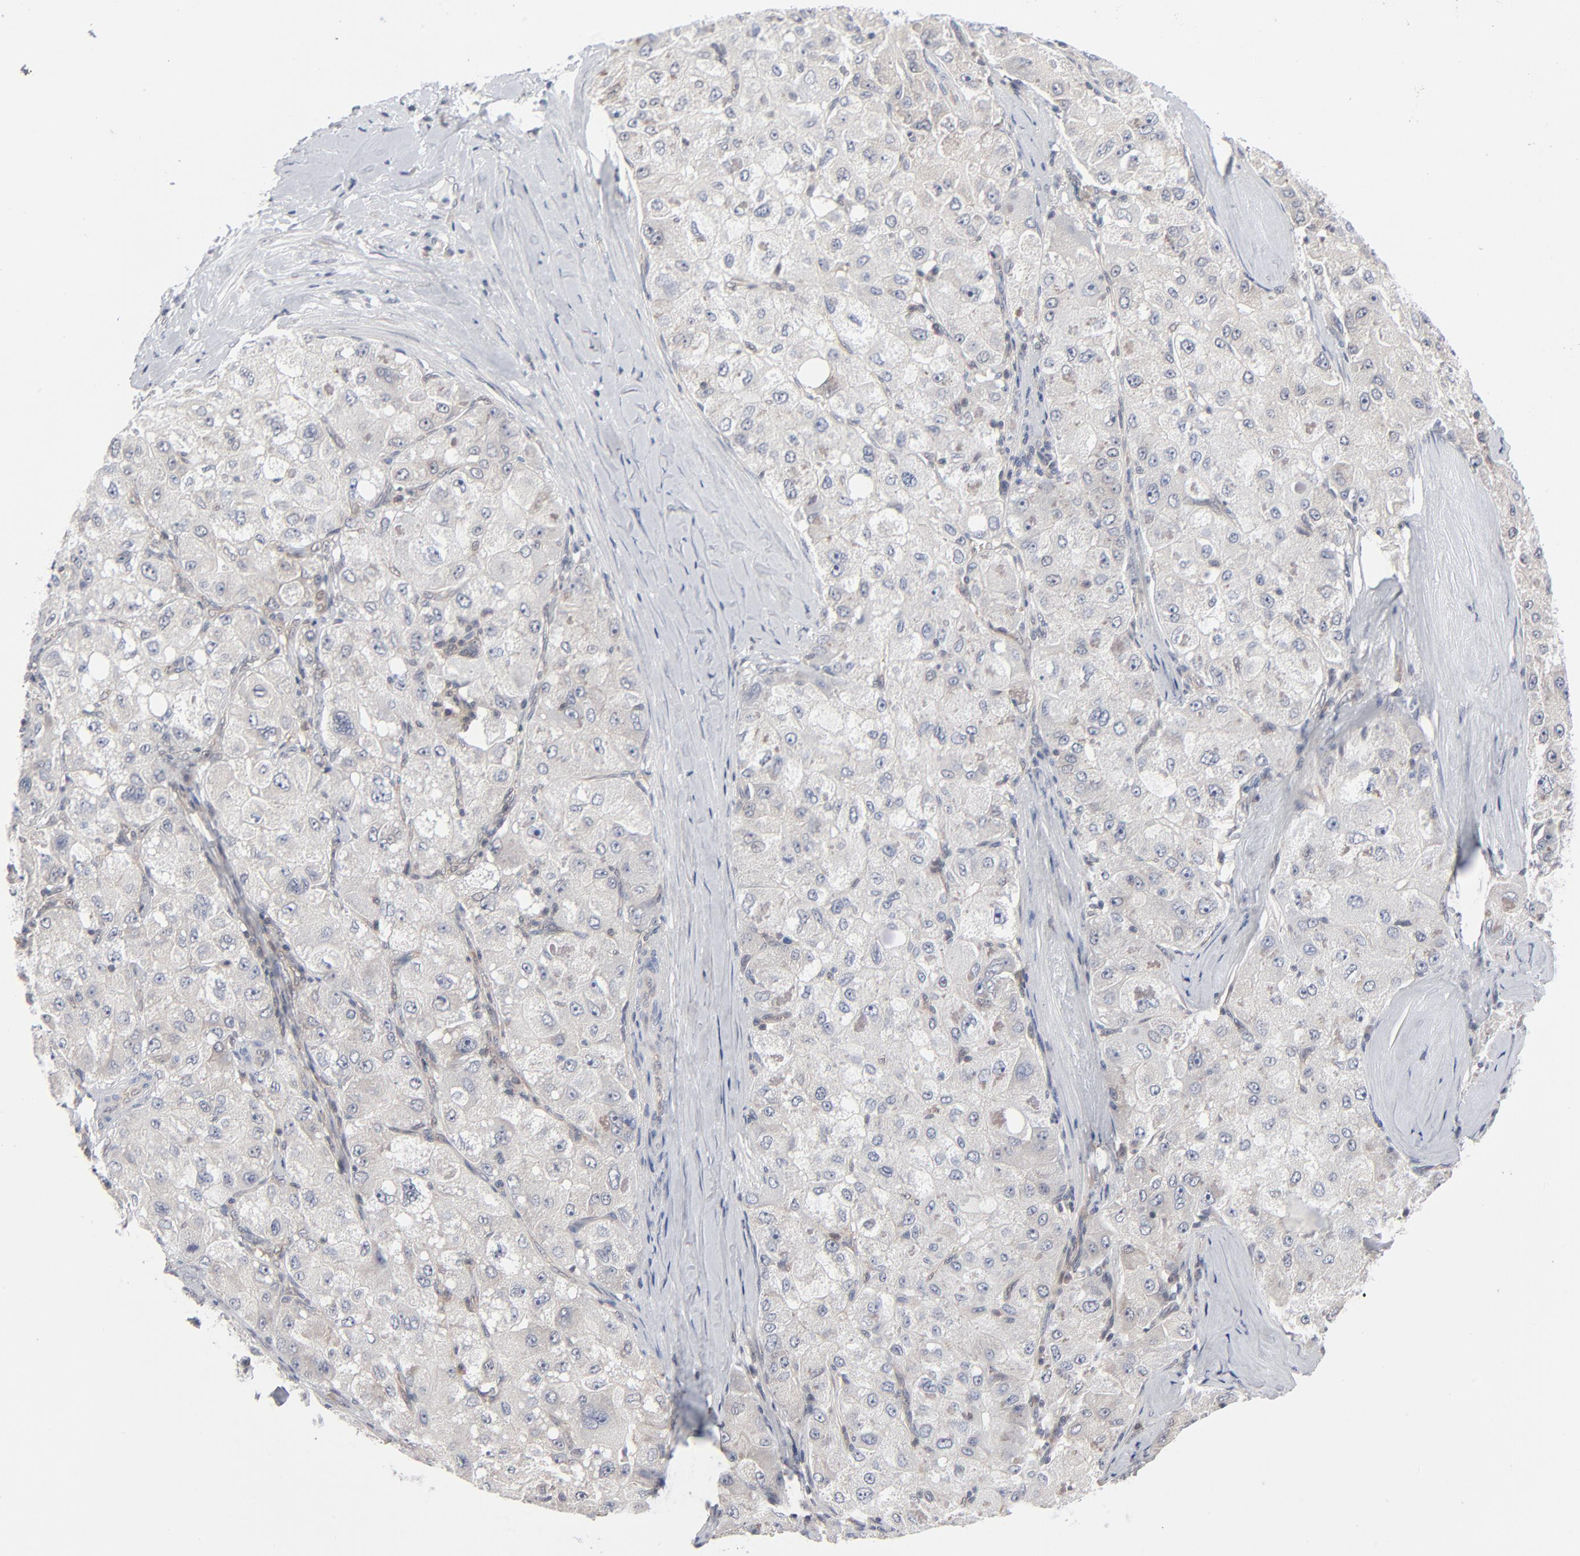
{"staining": {"intensity": "negative", "quantity": "none", "location": "none"}, "tissue": "liver cancer", "cell_type": "Tumor cells", "image_type": "cancer", "snomed": [{"axis": "morphology", "description": "Carcinoma, Hepatocellular, NOS"}, {"axis": "topography", "description": "Liver"}], "caption": "IHC of human liver cancer shows no positivity in tumor cells. The staining was performed using DAB to visualize the protein expression in brown, while the nuclei were stained in blue with hematoxylin (Magnification: 20x).", "gene": "RPS6KB1", "patient": {"sex": "male", "age": 80}}